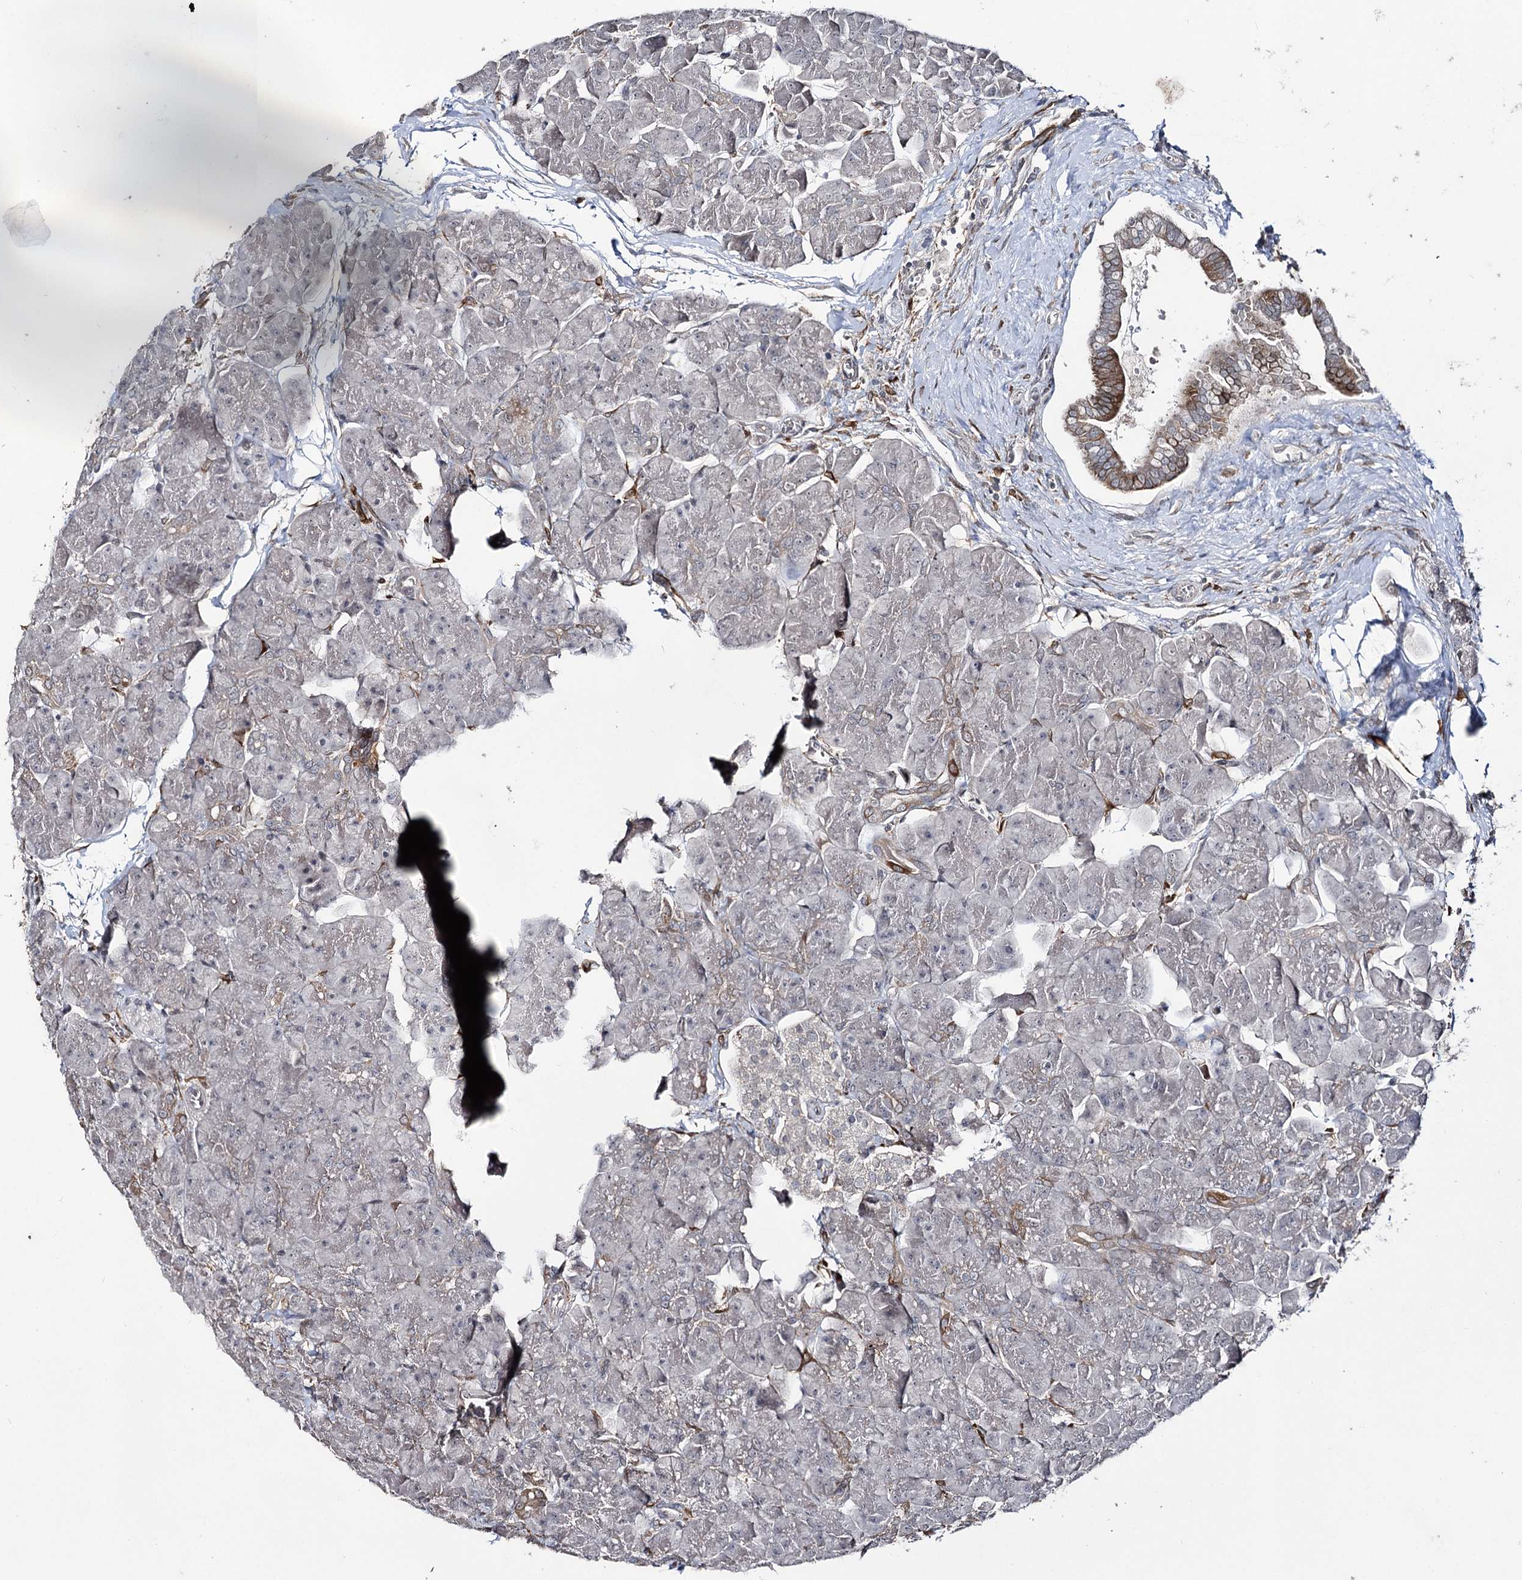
{"staining": {"intensity": "moderate", "quantity": "<25%", "location": "cytoplasmic/membranous"}, "tissue": "pancreas", "cell_type": "Exocrine glandular cells", "image_type": "normal", "snomed": [{"axis": "morphology", "description": "Normal tissue, NOS"}, {"axis": "topography", "description": "Pancreas"}], "caption": "Immunohistochemistry (IHC) of benign human pancreas exhibits low levels of moderate cytoplasmic/membranous positivity in about <25% of exocrine glandular cells. (Stains: DAB in brown, nuclei in blue, Microscopy: brightfield microscopy at high magnification).", "gene": "HSD11B2", "patient": {"sex": "male", "age": 66}}